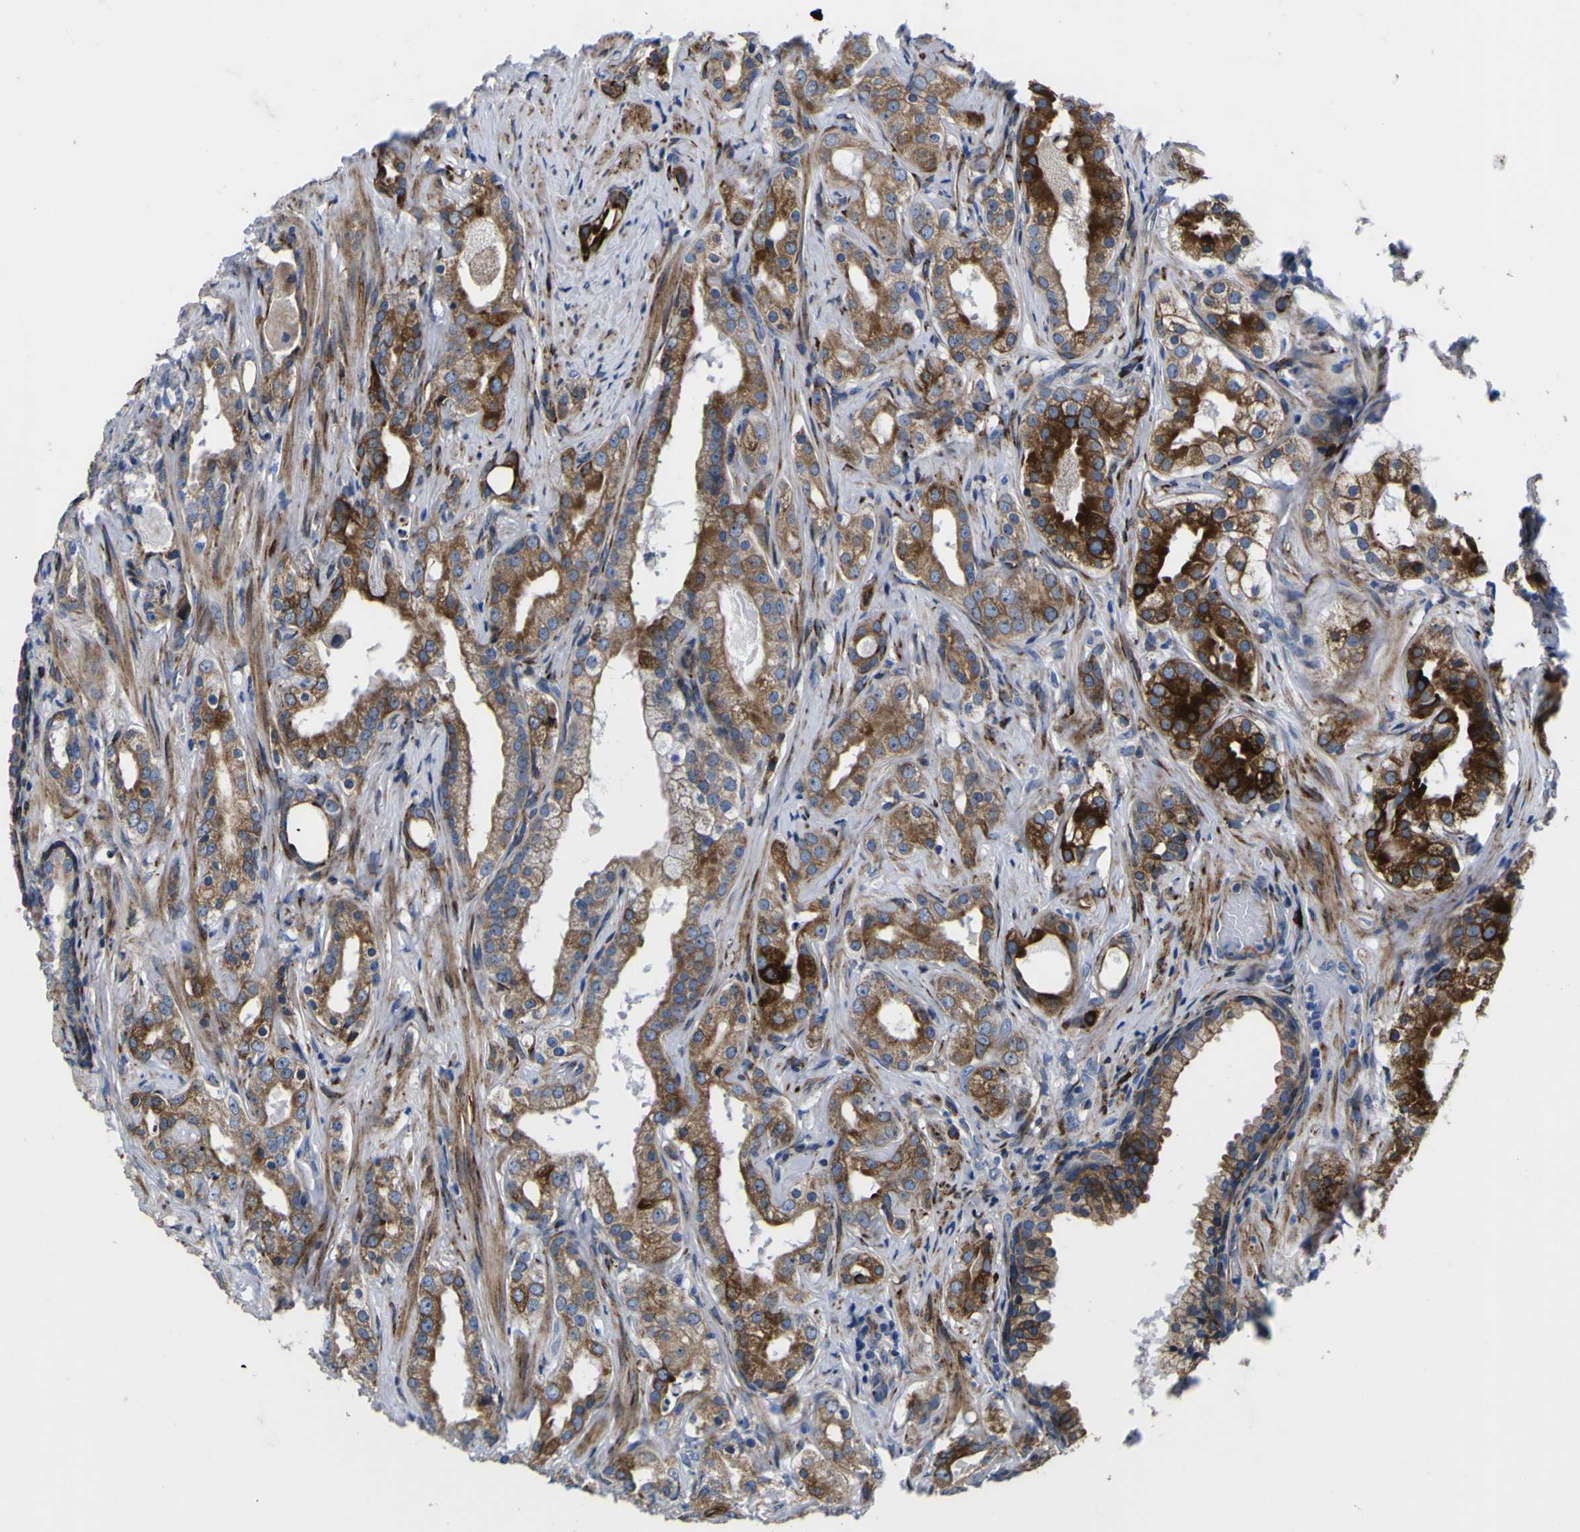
{"staining": {"intensity": "strong", "quantity": ">75%", "location": "cytoplasmic/membranous"}, "tissue": "prostate cancer", "cell_type": "Tumor cells", "image_type": "cancer", "snomed": [{"axis": "morphology", "description": "Adenocarcinoma, Low grade"}, {"axis": "topography", "description": "Prostate"}], "caption": "Immunohistochemical staining of human prostate cancer displays high levels of strong cytoplasmic/membranous protein expression in about >75% of tumor cells.", "gene": "SCD", "patient": {"sex": "male", "age": 59}}